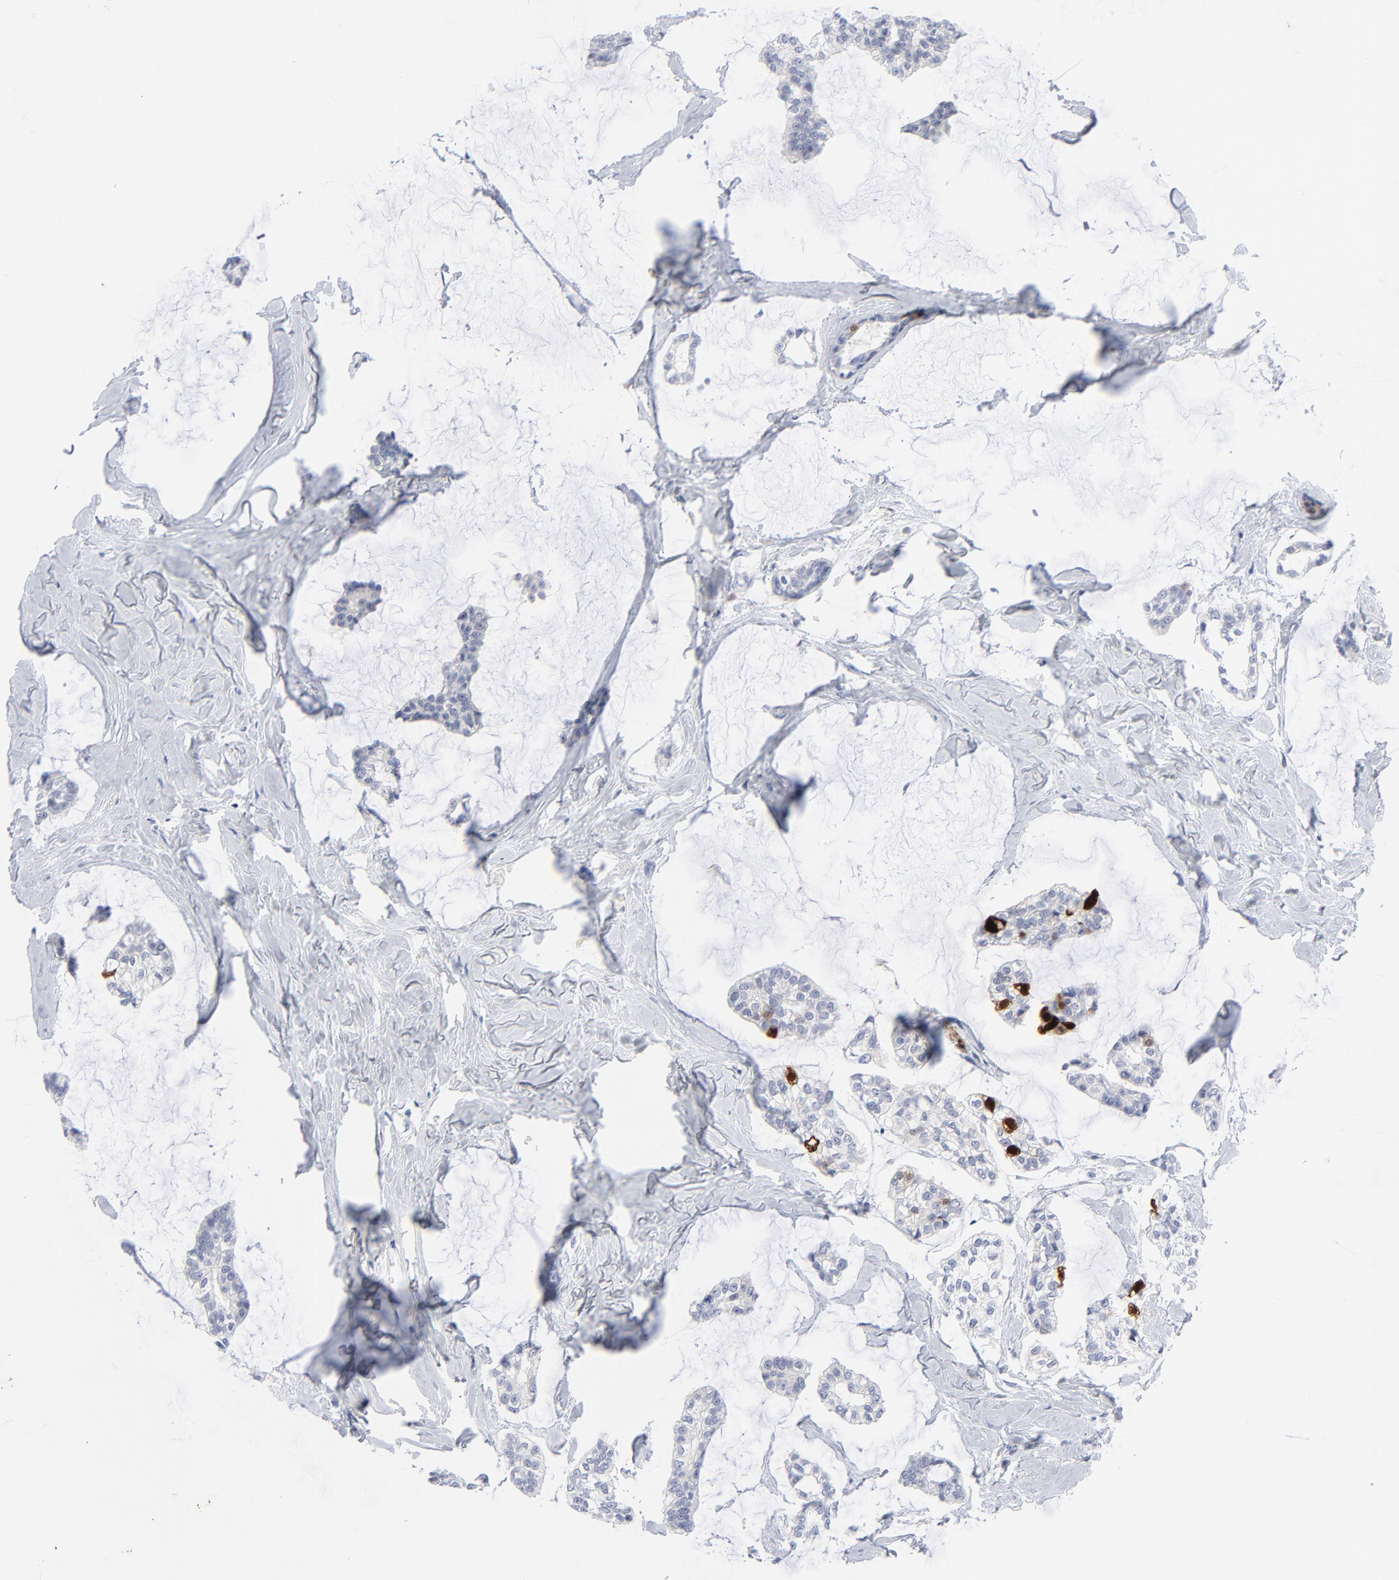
{"staining": {"intensity": "strong", "quantity": "<25%", "location": "cytoplasmic/membranous,nuclear"}, "tissue": "breast cancer", "cell_type": "Tumor cells", "image_type": "cancer", "snomed": [{"axis": "morphology", "description": "Duct carcinoma"}, {"axis": "topography", "description": "Breast"}], "caption": "Immunohistochemistry (IHC) image of breast cancer stained for a protein (brown), which shows medium levels of strong cytoplasmic/membranous and nuclear staining in approximately <25% of tumor cells.", "gene": "CDK1", "patient": {"sex": "female", "age": 93}}